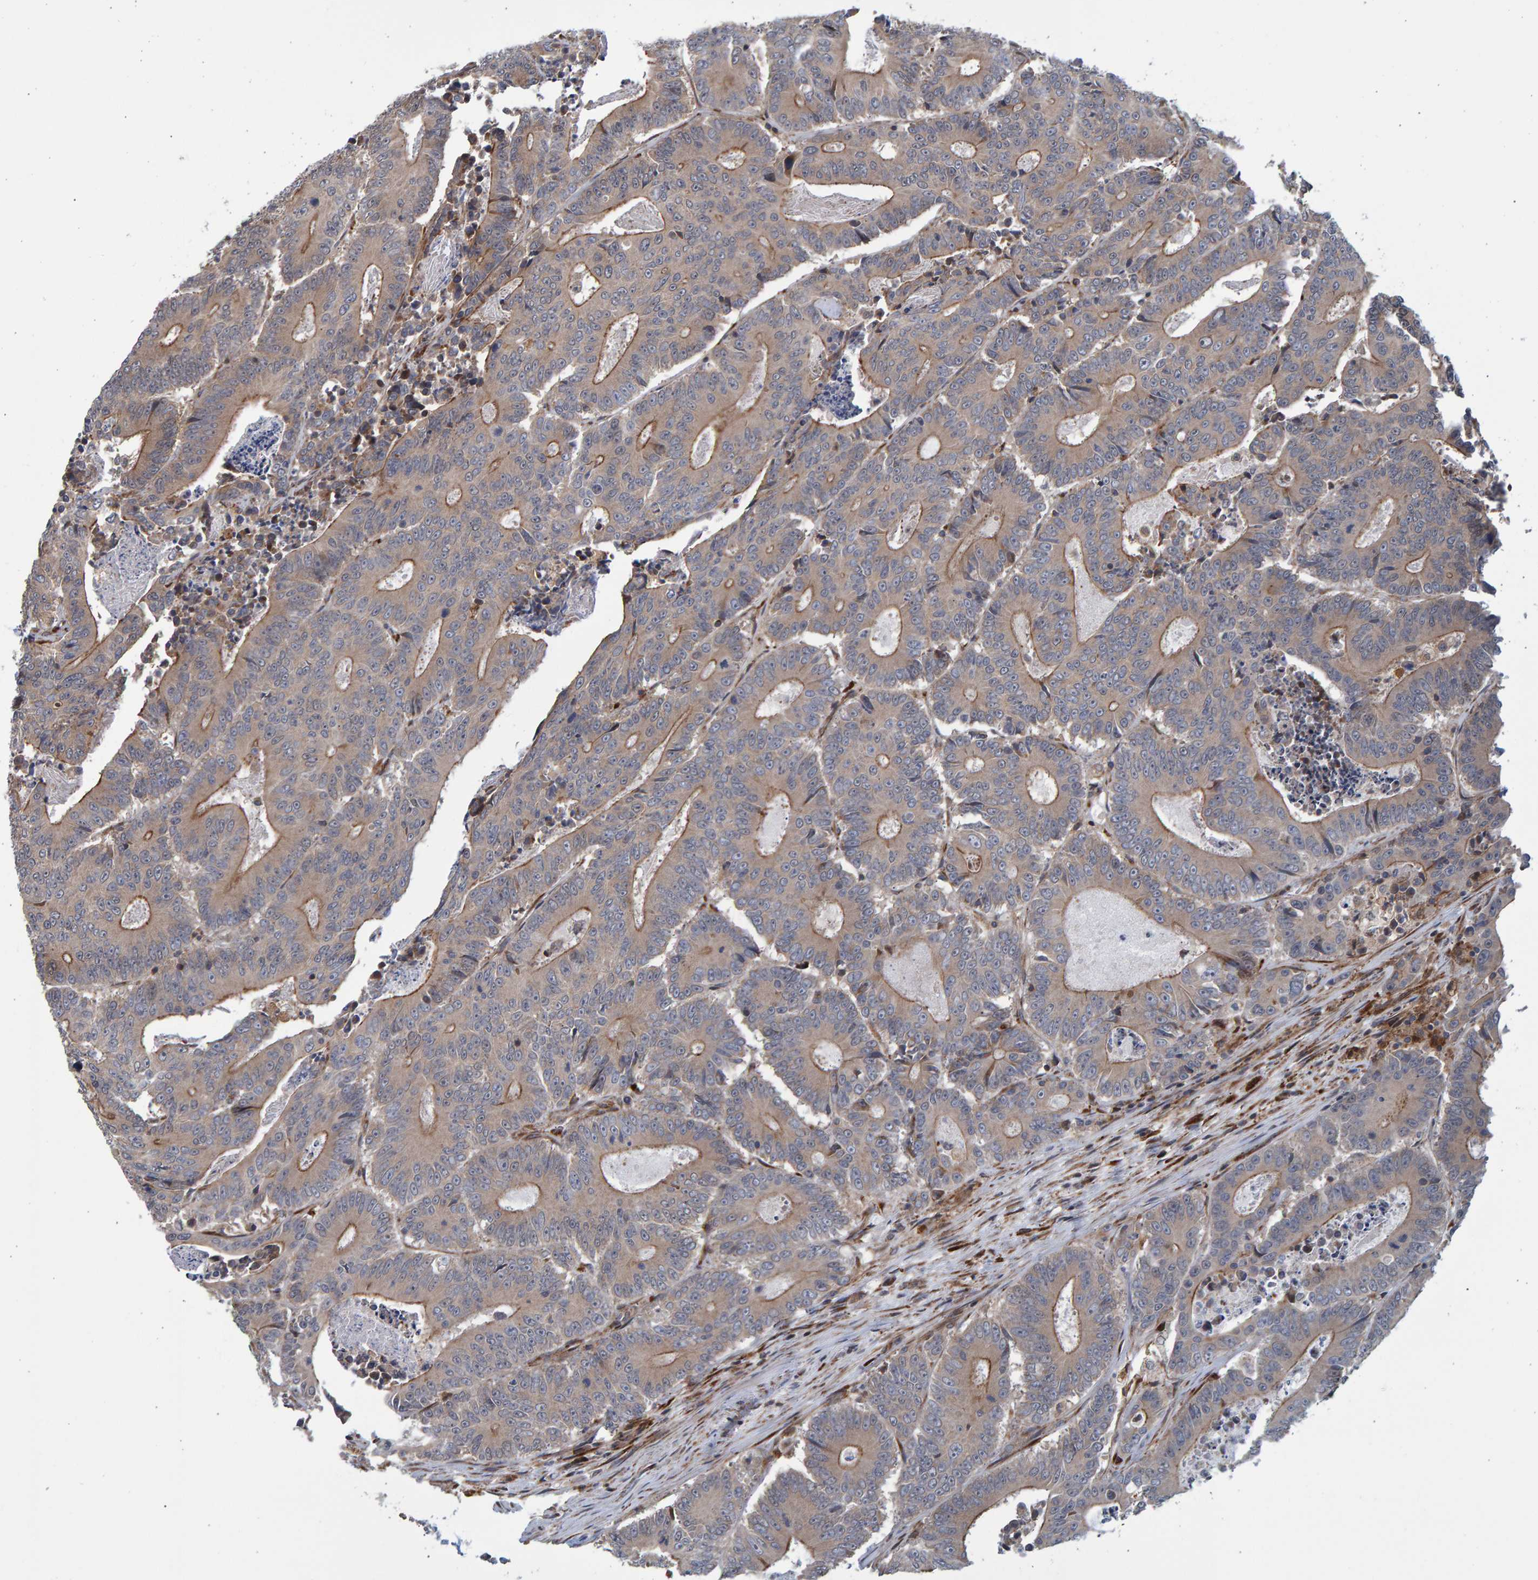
{"staining": {"intensity": "weak", "quantity": ">75%", "location": "cytoplasmic/membranous"}, "tissue": "colorectal cancer", "cell_type": "Tumor cells", "image_type": "cancer", "snomed": [{"axis": "morphology", "description": "Adenocarcinoma, NOS"}, {"axis": "topography", "description": "Colon"}], "caption": "A brown stain highlights weak cytoplasmic/membranous positivity of a protein in human colorectal cancer (adenocarcinoma) tumor cells.", "gene": "LRBA", "patient": {"sex": "male", "age": 83}}